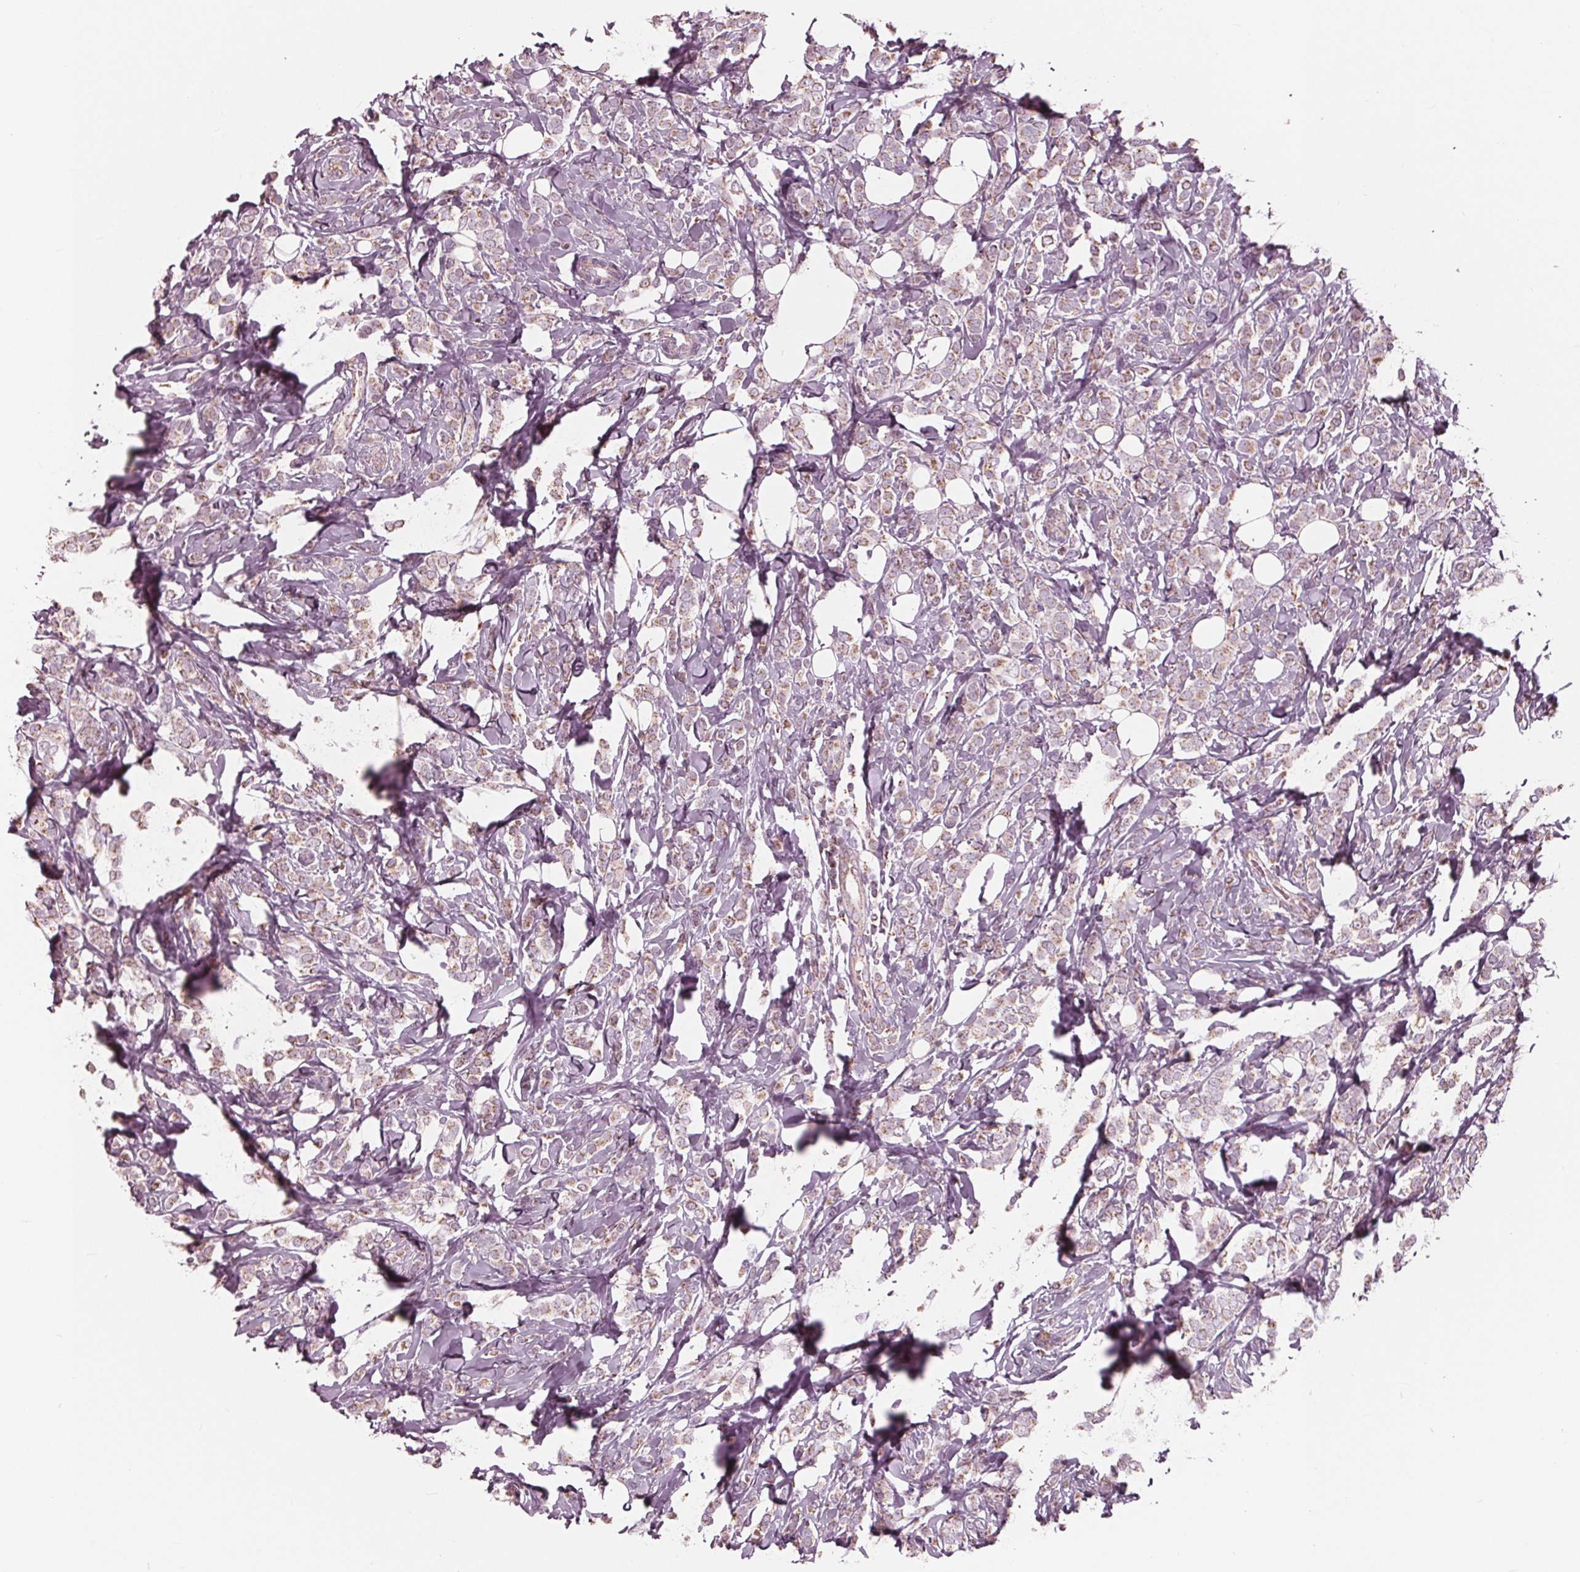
{"staining": {"intensity": "weak", "quantity": "25%-75%", "location": "cytoplasmic/membranous,nuclear"}, "tissue": "breast cancer", "cell_type": "Tumor cells", "image_type": "cancer", "snomed": [{"axis": "morphology", "description": "Lobular carcinoma"}, {"axis": "topography", "description": "Breast"}], "caption": "This micrograph demonstrates immunohistochemistry (IHC) staining of human lobular carcinoma (breast), with low weak cytoplasmic/membranous and nuclear positivity in about 25%-75% of tumor cells.", "gene": "DCAF4L2", "patient": {"sex": "female", "age": 49}}